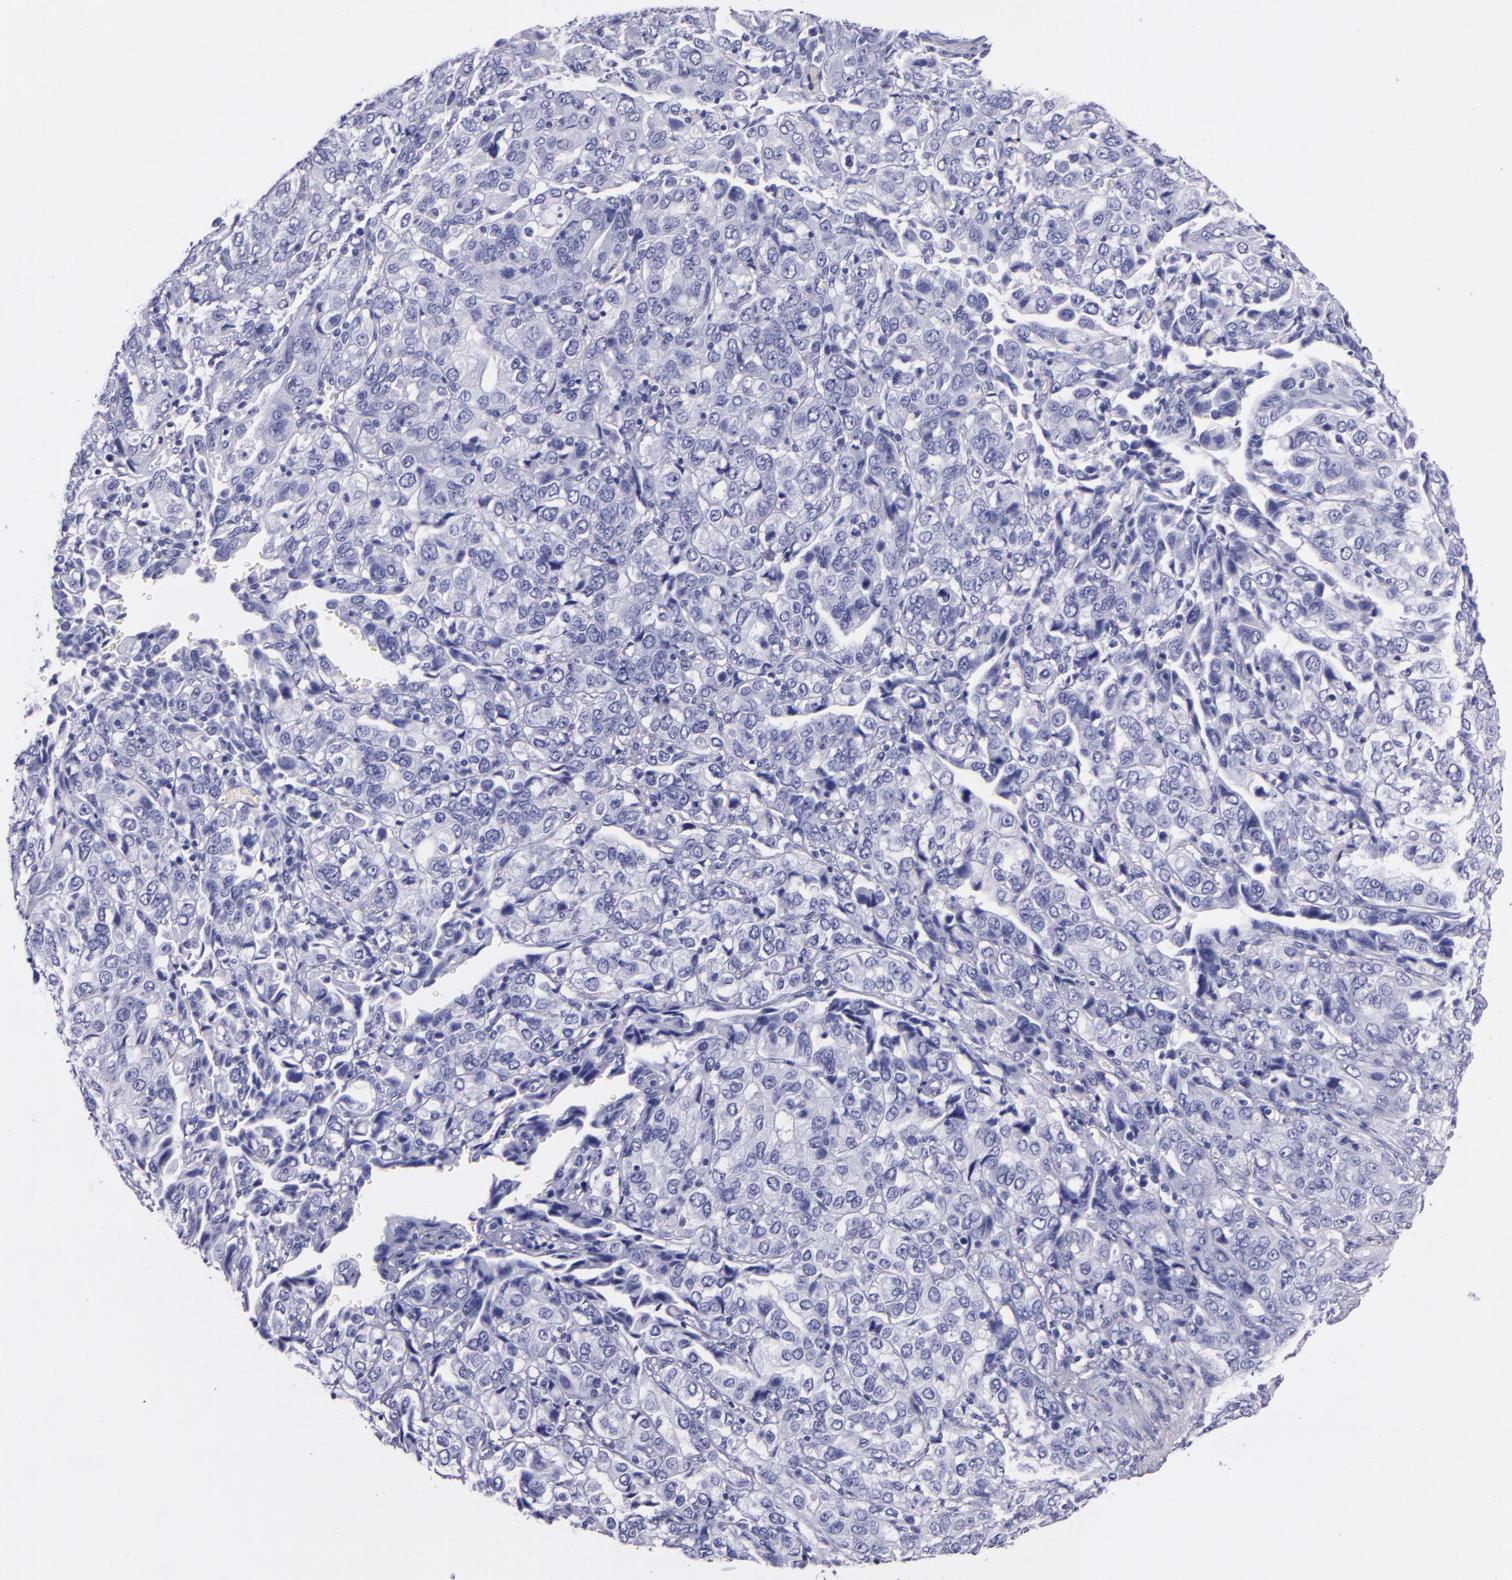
{"staining": {"intensity": "negative", "quantity": "none", "location": "none"}, "tissue": "stomach cancer", "cell_type": "Tumor cells", "image_type": "cancer", "snomed": [{"axis": "morphology", "description": "Adenocarcinoma, NOS"}, {"axis": "topography", "description": "Stomach, upper"}], "caption": "There is no significant staining in tumor cells of stomach adenocarcinoma. (DAB IHC, high magnification).", "gene": "SFTPA2", "patient": {"sex": "male", "age": 76}}